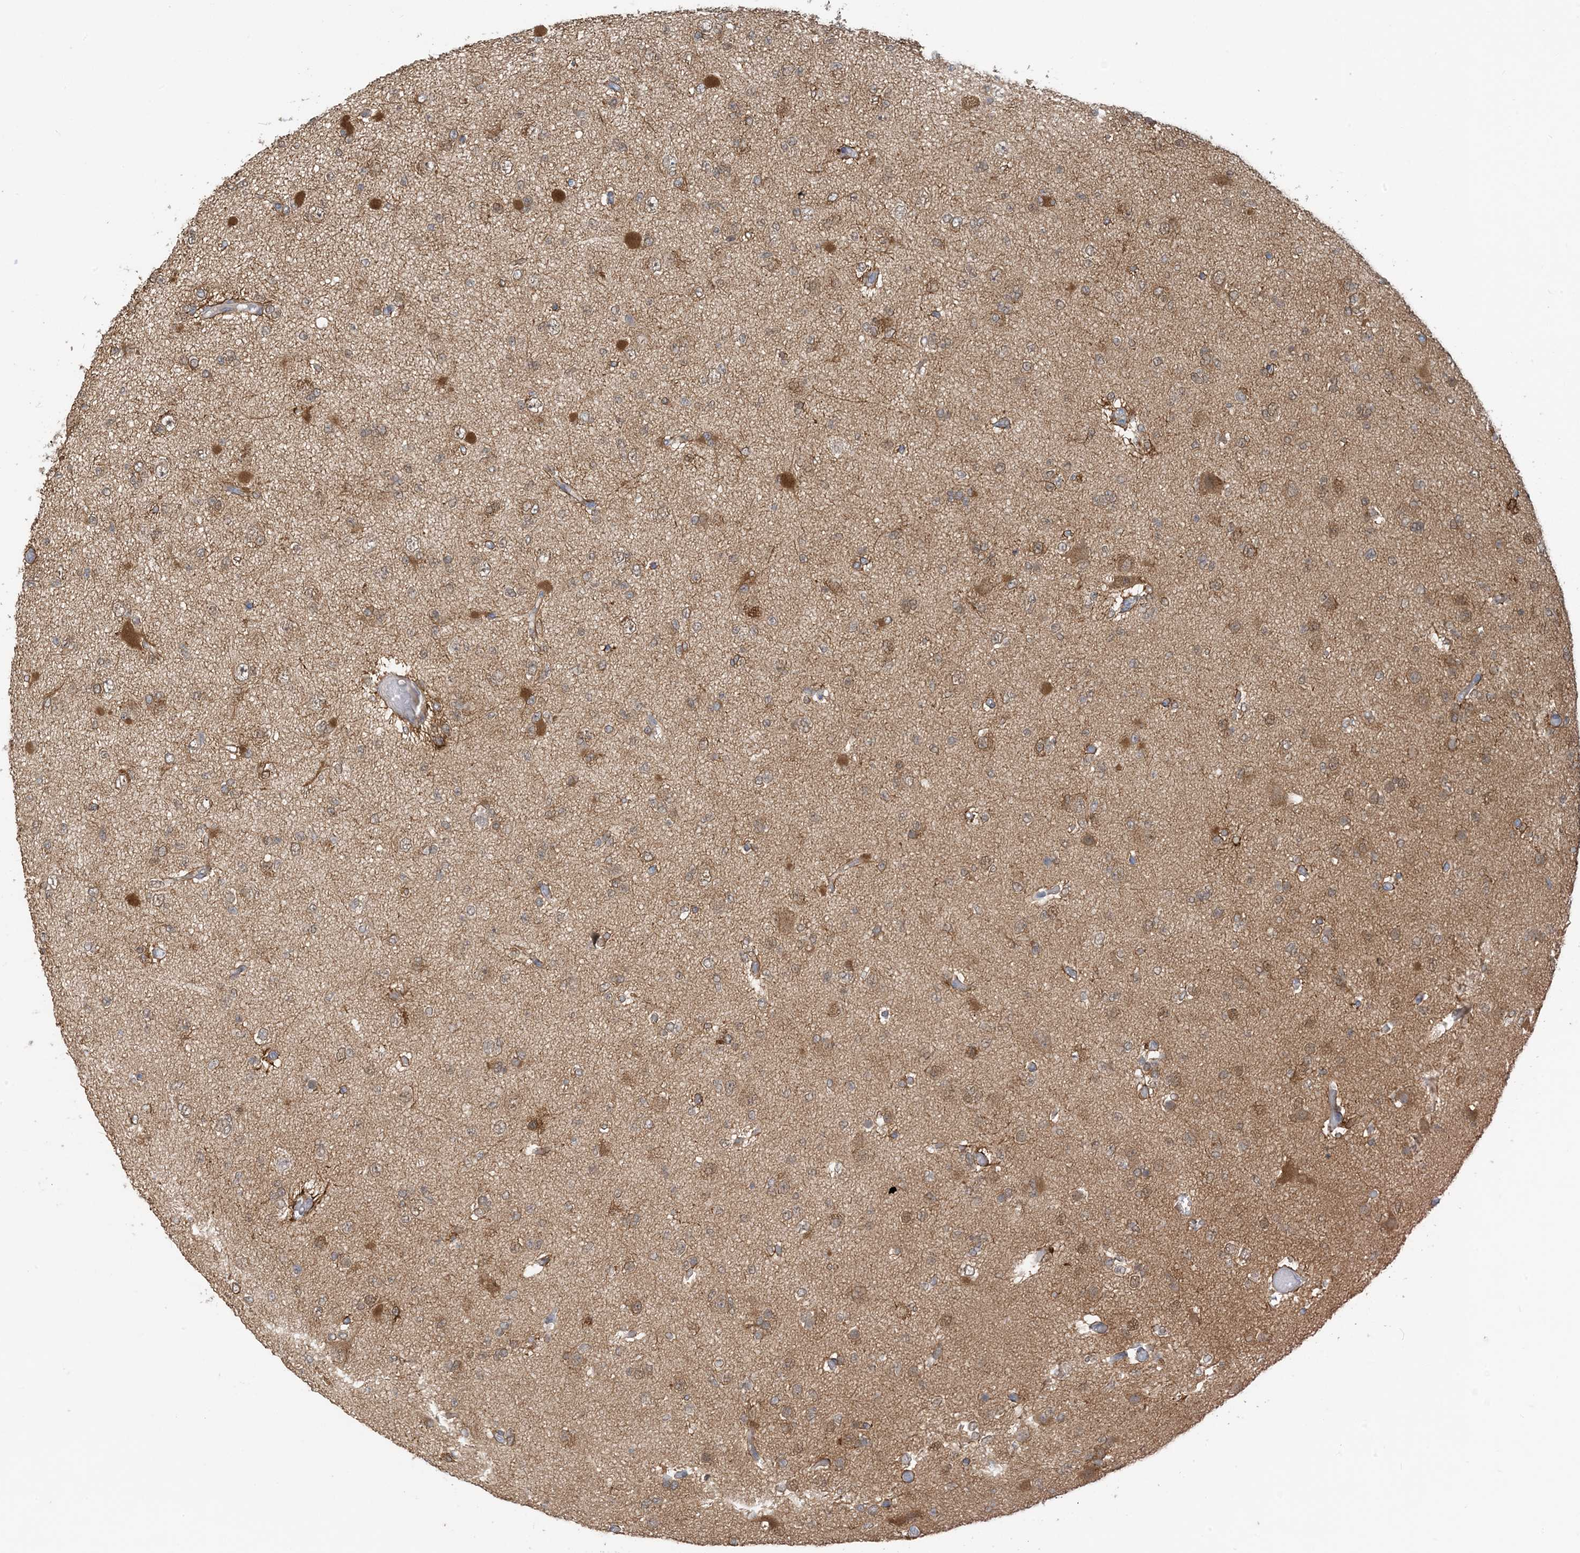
{"staining": {"intensity": "strong", "quantity": "<25%", "location": "cytoplasmic/membranous"}, "tissue": "glioma", "cell_type": "Tumor cells", "image_type": "cancer", "snomed": [{"axis": "morphology", "description": "Glioma, malignant, Low grade"}, {"axis": "topography", "description": "Brain"}], "caption": "Human glioma stained for a protein (brown) reveals strong cytoplasmic/membranous positive expression in about <25% of tumor cells.", "gene": "ZC3H12A", "patient": {"sex": "female", "age": 22}}